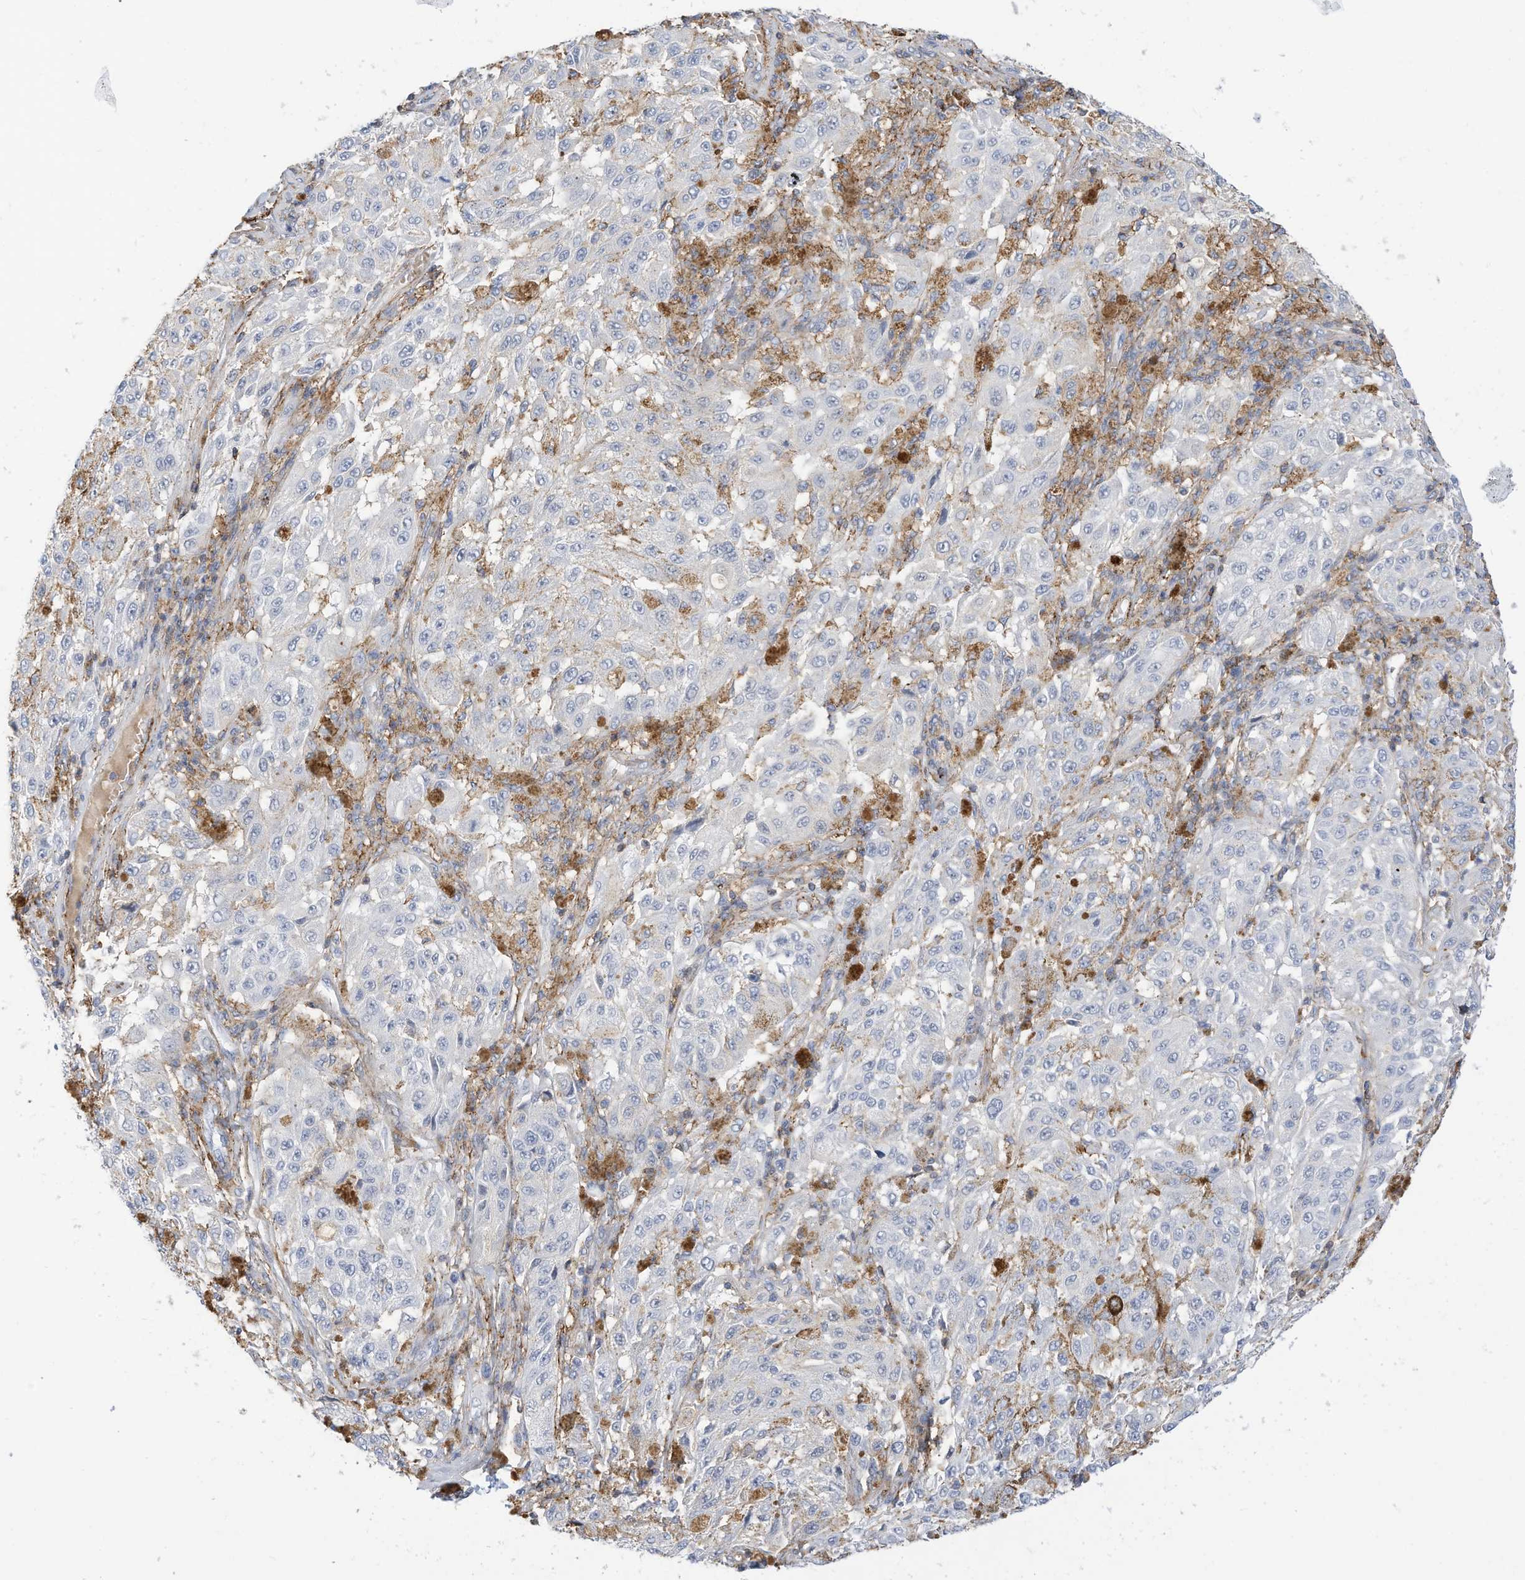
{"staining": {"intensity": "negative", "quantity": "none", "location": "none"}, "tissue": "melanoma", "cell_type": "Tumor cells", "image_type": "cancer", "snomed": [{"axis": "morphology", "description": "Malignant melanoma, NOS"}, {"axis": "topography", "description": "Skin"}], "caption": "Malignant melanoma was stained to show a protein in brown. There is no significant positivity in tumor cells.", "gene": "TXNDC9", "patient": {"sex": "female", "age": 64}}